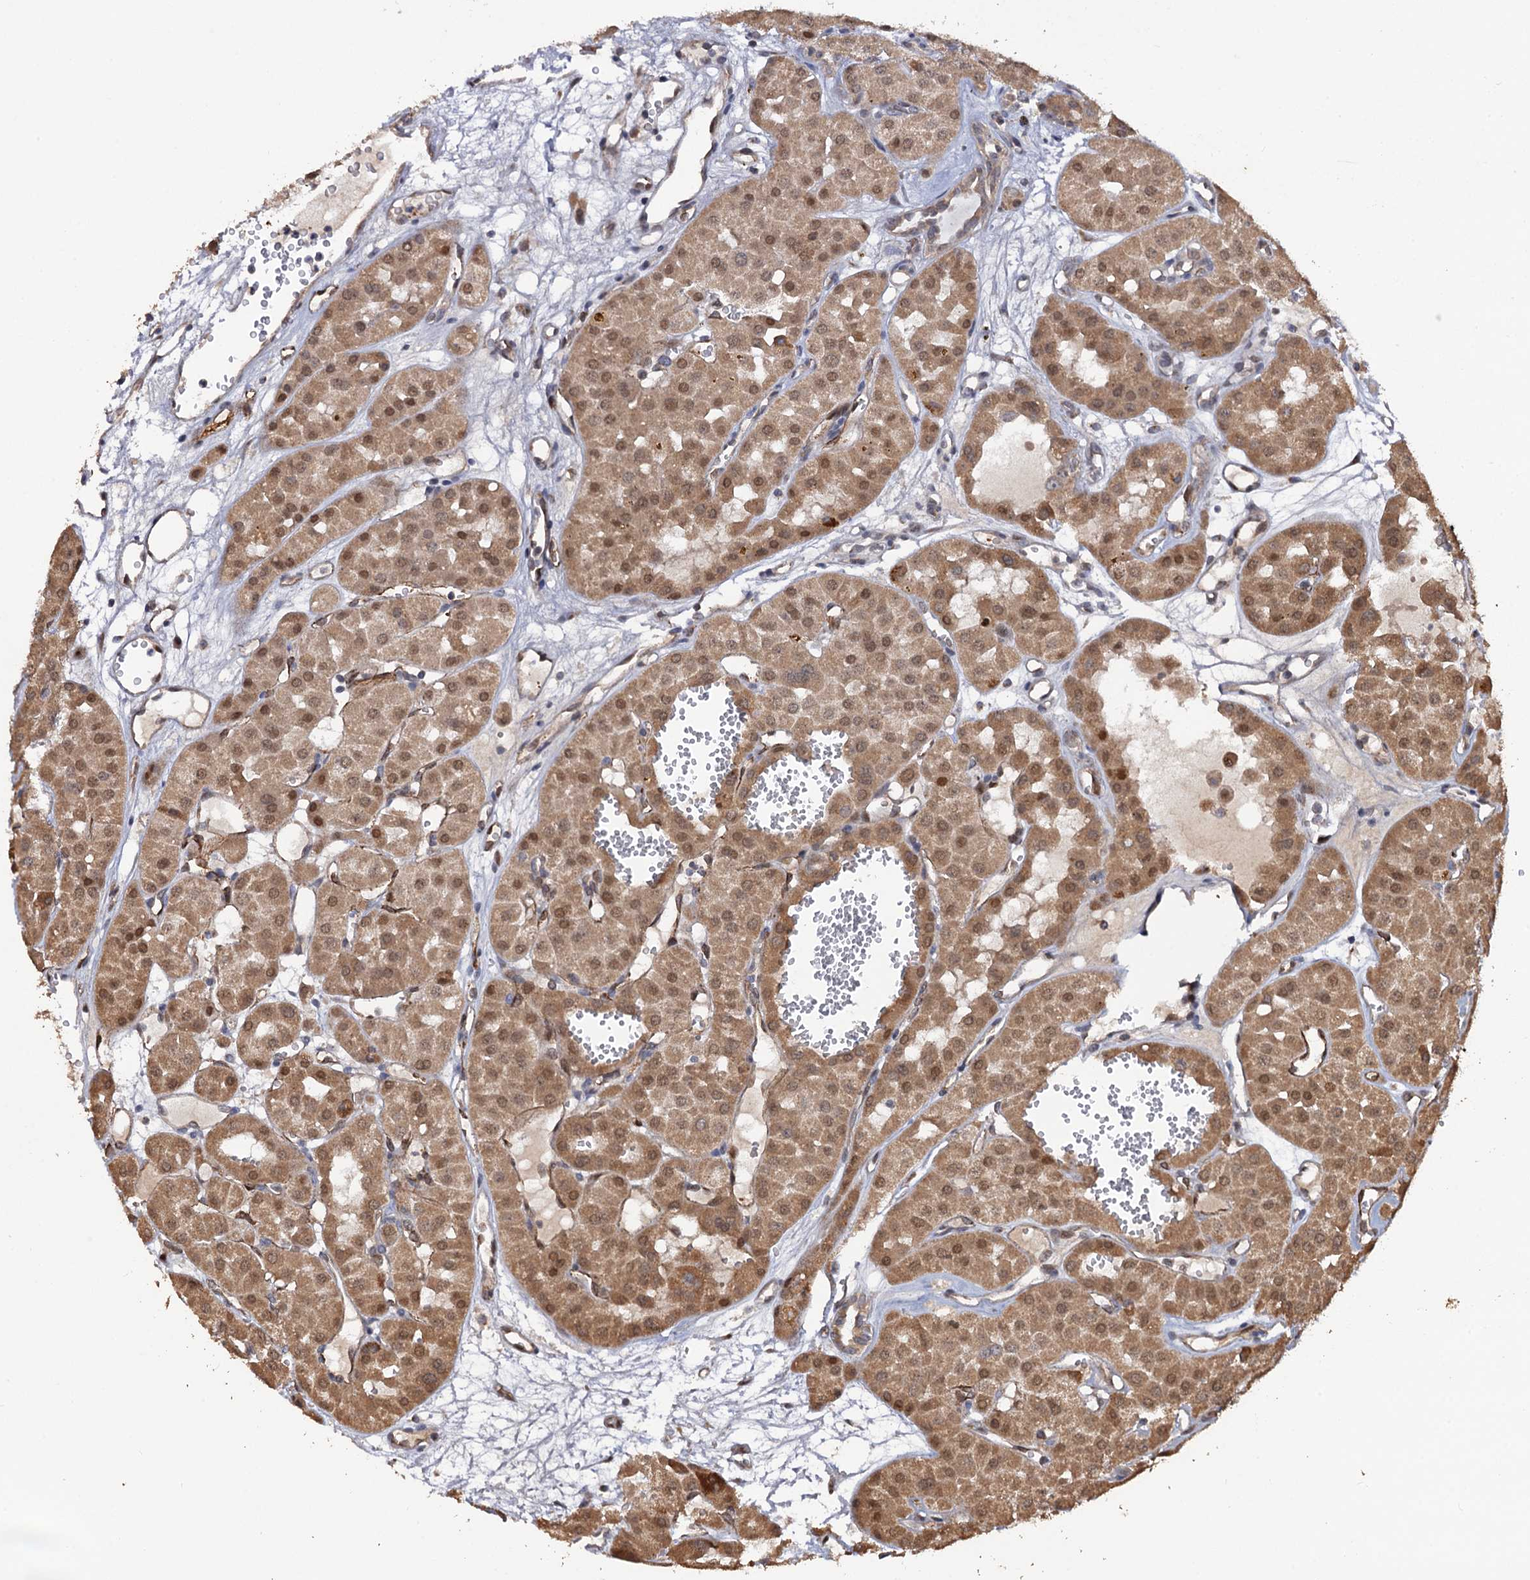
{"staining": {"intensity": "moderate", "quantity": ">75%", "location": "cytoplasmic/membranous,nuclear"}, "tissue": "renal cancer", "cell_type": "Tumor cells", "image_type": "cancer", "snomed": [{"axis": "morphology", "description": "Carcinoma, NOS"}, {"axis": "topography", "description": "Kidney"}], "caption": "Immunohistochemical staining of renal cancer (carcinoma) displays medium levels of moderate cytoplasmic/membranous and nuclear protein expression in approximately >75% of tumor cells.", "gene": "LRRC63", "patient": {"sex": "female", "age": 75}}